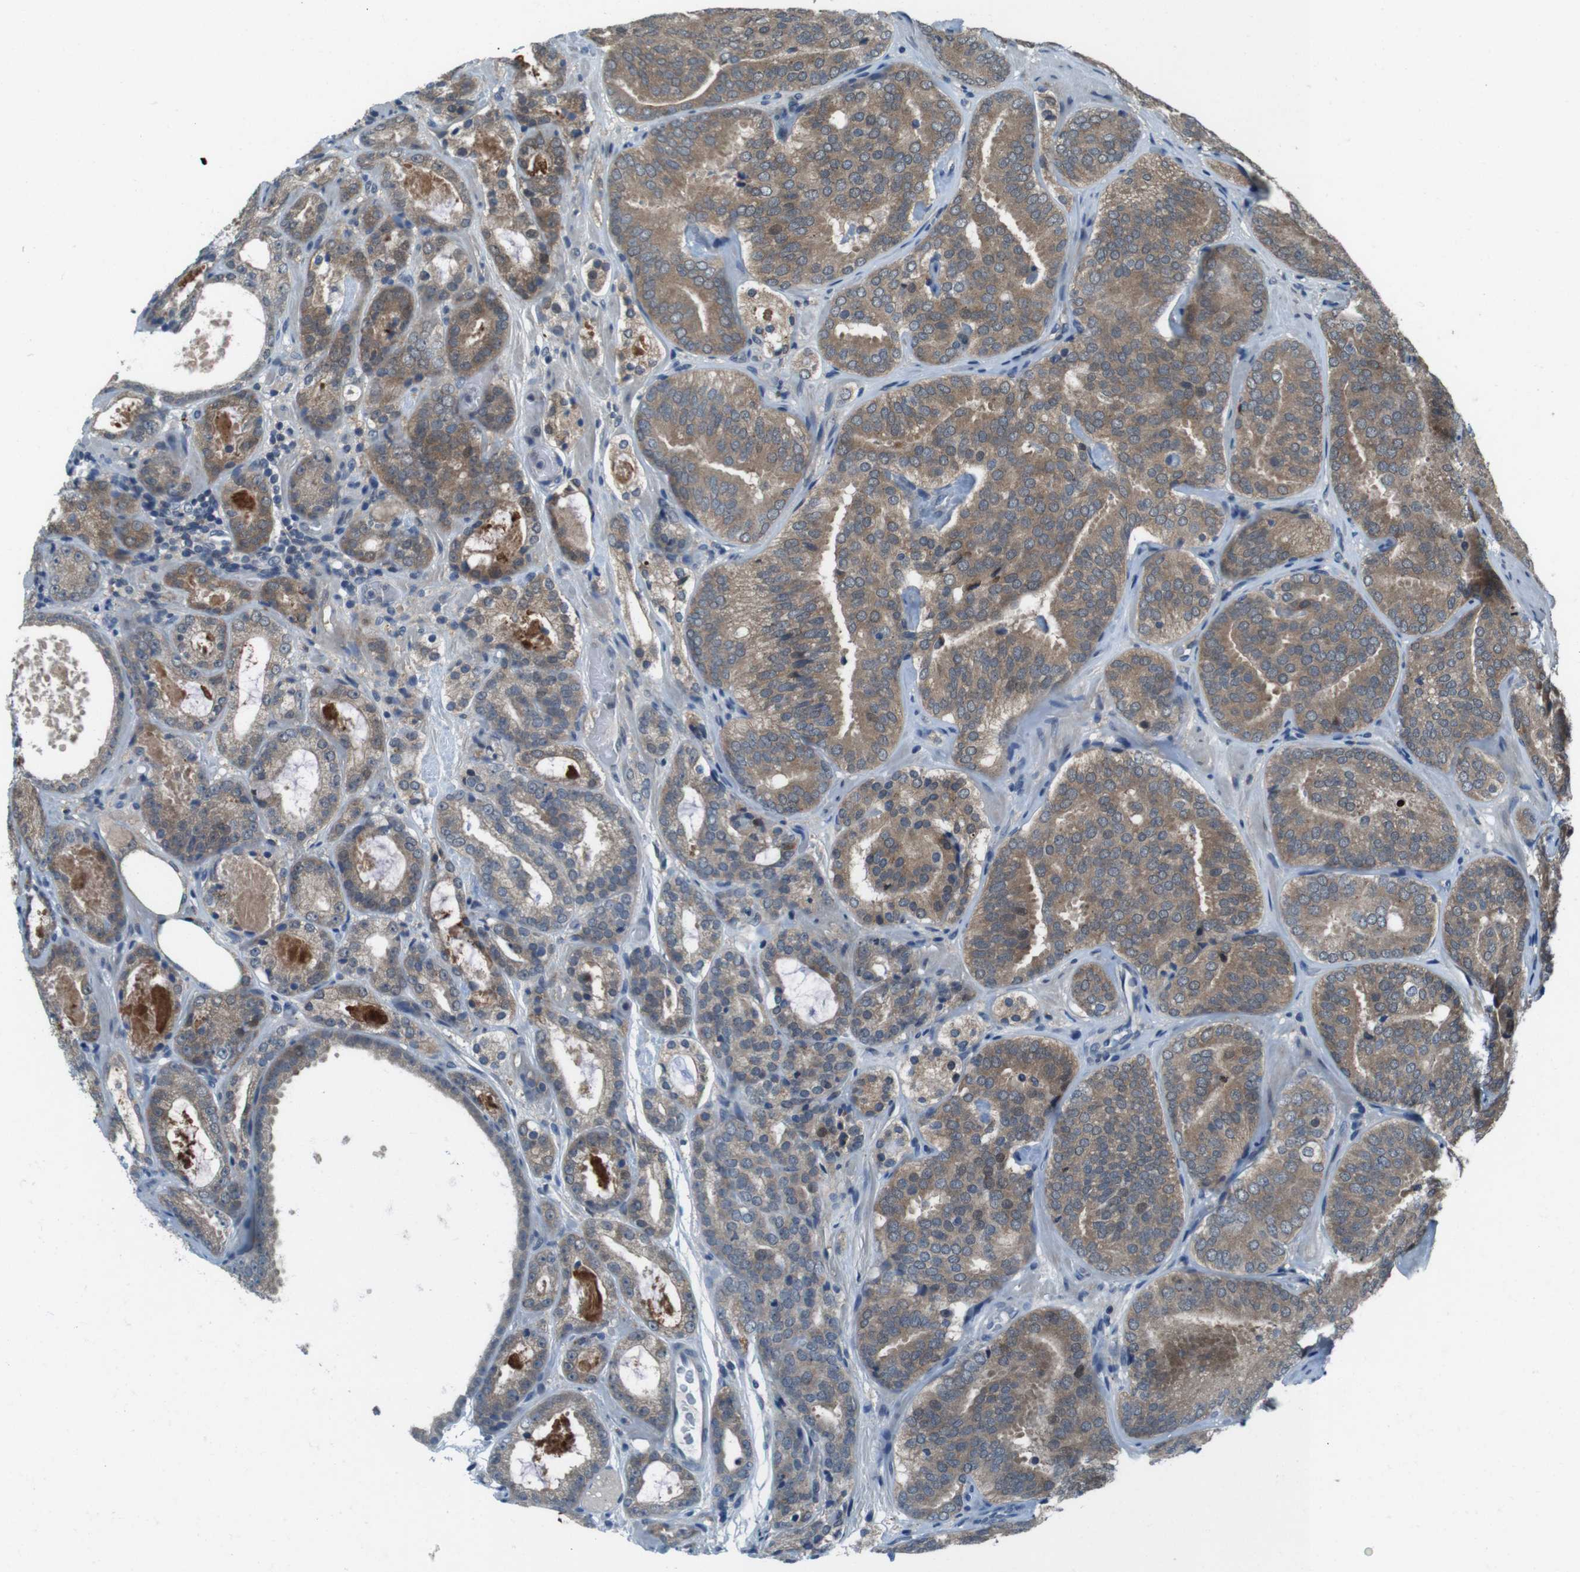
{"staining": {"intensity": "moderate", "quantity": ">75%", "location": "cytoplasmic/membranous"}, "tissue": "prostate cancer", "cell_type": "Tumor cells", "image_type": "cancer", "snomed": [{"axis": "morphology", "description": "Adenocarcinoma, Low grade"}, {"axis": "topography", "description": "Prostate"}], "caption": "IHC staining of adenocarcinoma (low-grade) (prostate), which exhibits medium levels of moderate cytoplasmic/membranous expression in approximately >75% of tumor cells indicating moderate cytoplasmic/membranous protein staining. The staining was performed using DAB (3,3'-diaminobenzidine) (brown) for protein detection and nuclei were counterstained in hematoxylin (blue).", "gene": "LRP5", "patient": {"sex": "male", "age": 69}}